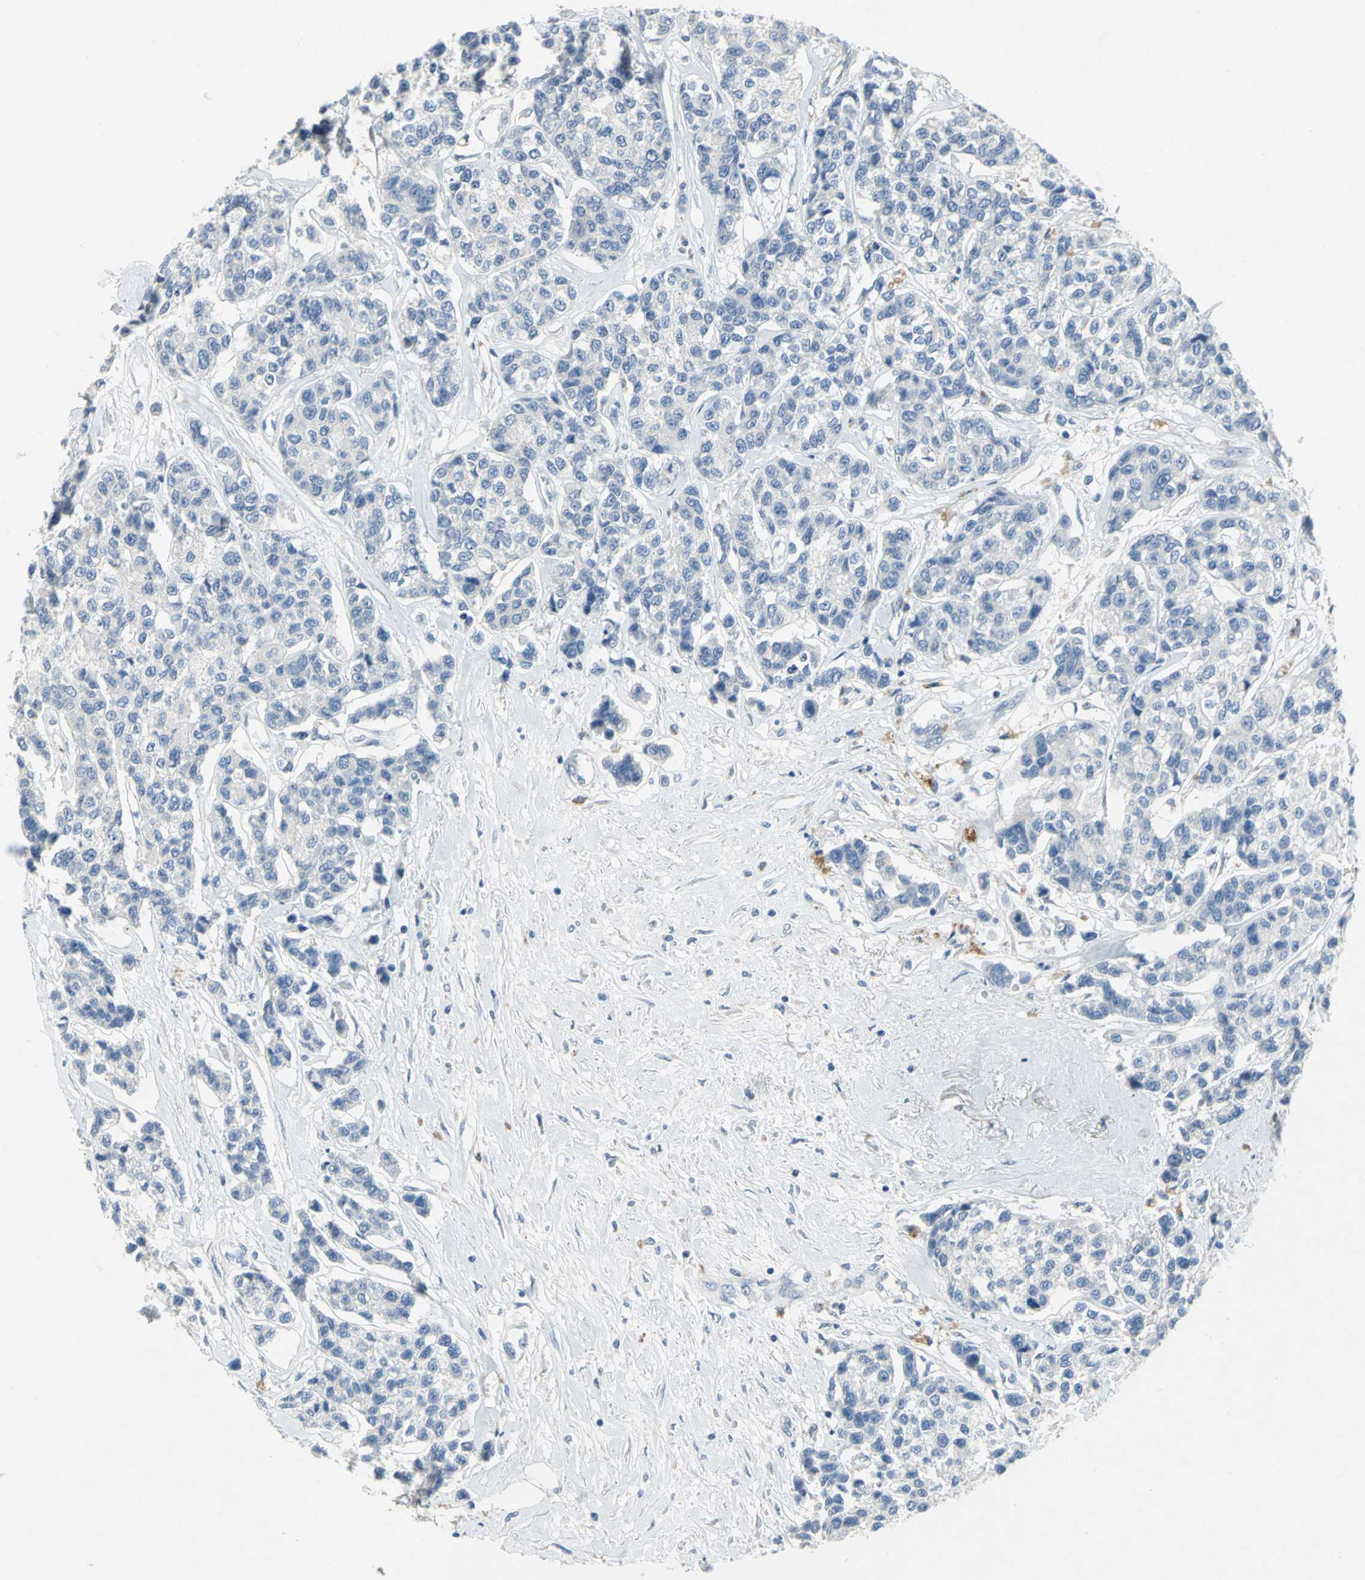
{"staining": {"intensity": "negative", "quantity": "none", "location": "none"}, "tissue": "breast cancer", "cell_type": "Tumor cells", "image_type": "cancer", "snomed": [{"axis": "morphology", "description": "Duct carcinoma"}, {"axis": "topography", "description": "Breast"}], "caption": "The IHC micrograph has no significant expression in tumor cells of breast cancer tissue.", "gene": "PTGDS", "patient": {"sex": "female", "age": 51}}